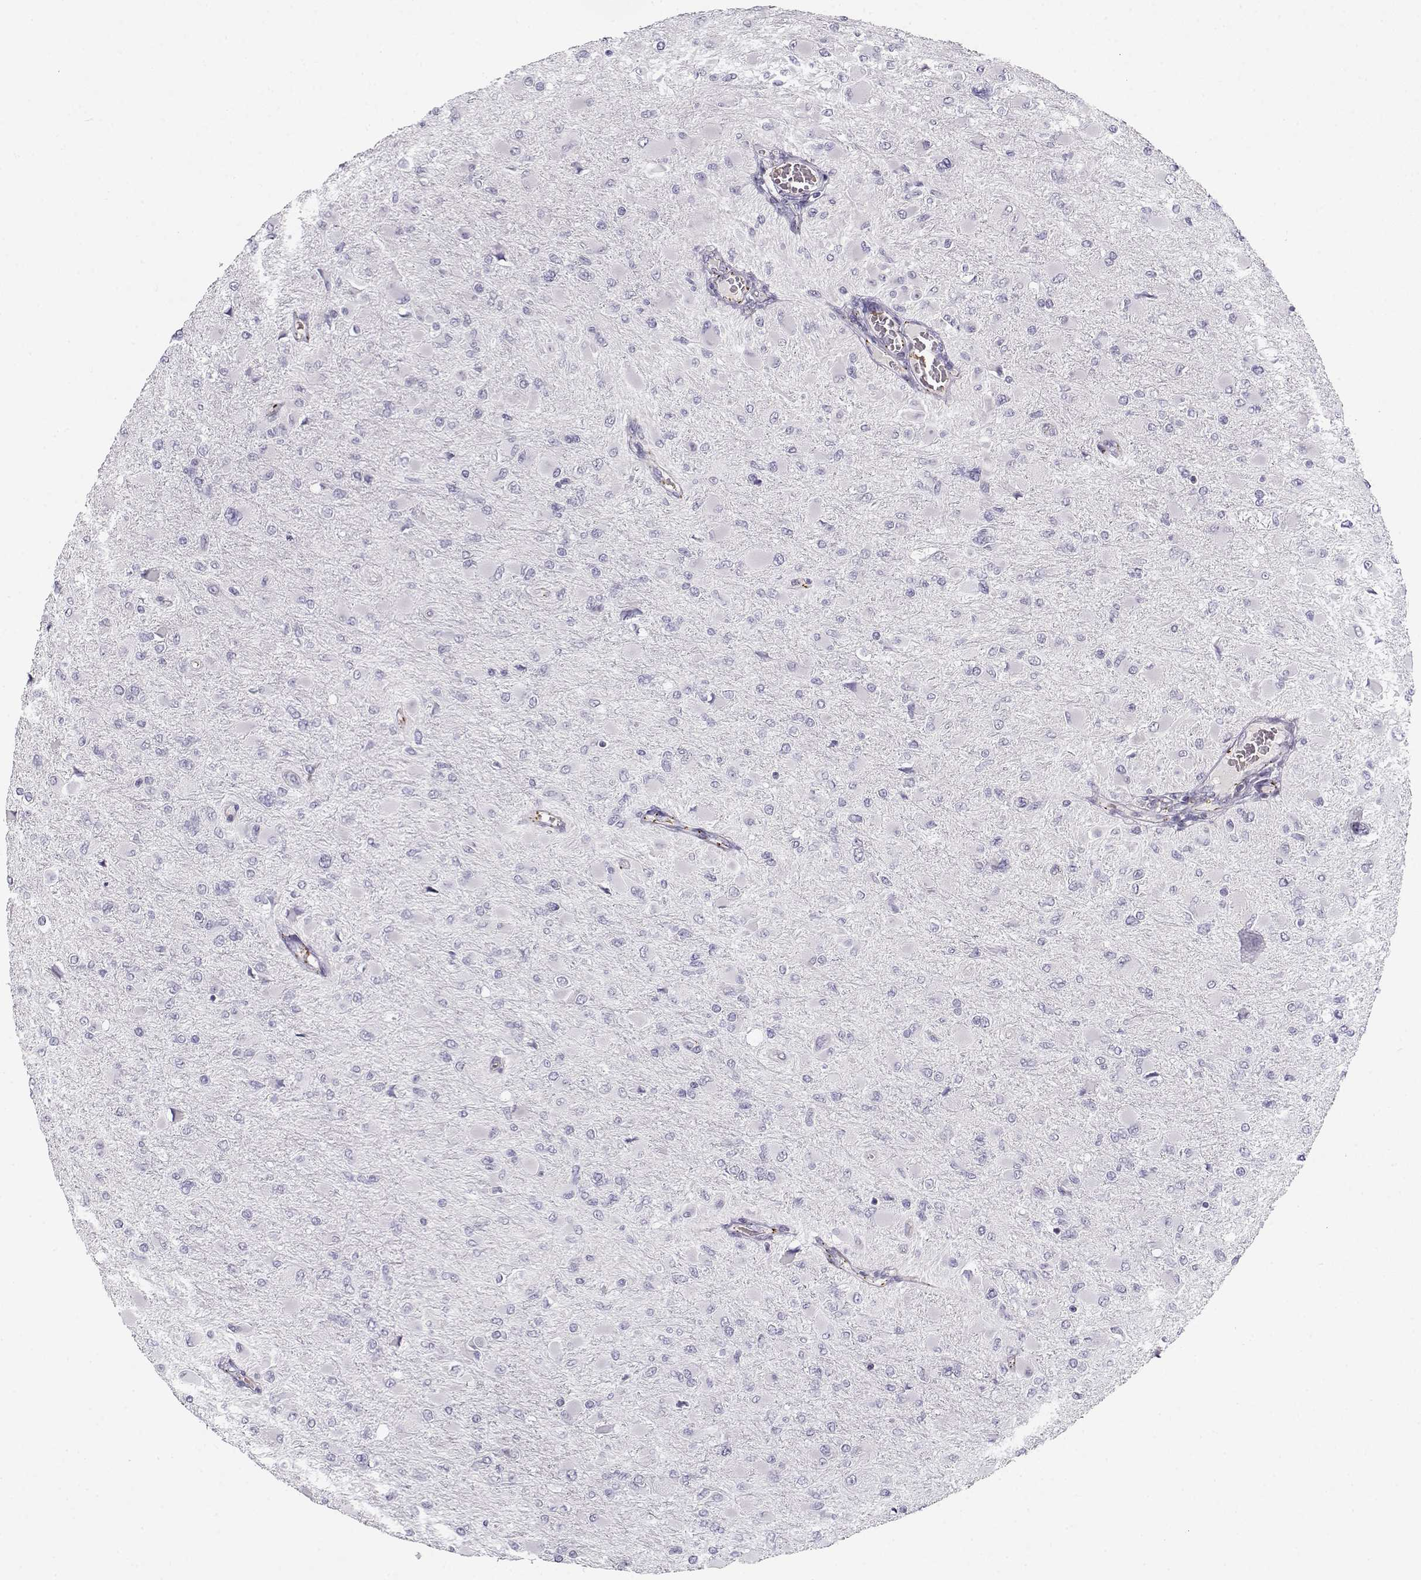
{"staining": {"intensity": "negative", "quantity": "none", "location": "none"}, "tissue": "glioma", "cell_type": "Tumor cells", "image_type": "cancer", "snomed": [{"axis": "morphology", "description": "Glioma, malignant, High grade"}, {"axis": "topography", "description": "Cerebral cortex"}], "caption": "IHC micrograph of neoplastic tissue: malignant glioma (high-grade) stained with DAB (3,3'-diaminobenzidine) exhibits no significant protein positivity in tumor cells.", "gene": "MYO1A", "patient": {"sex": "female", "age": 36}}